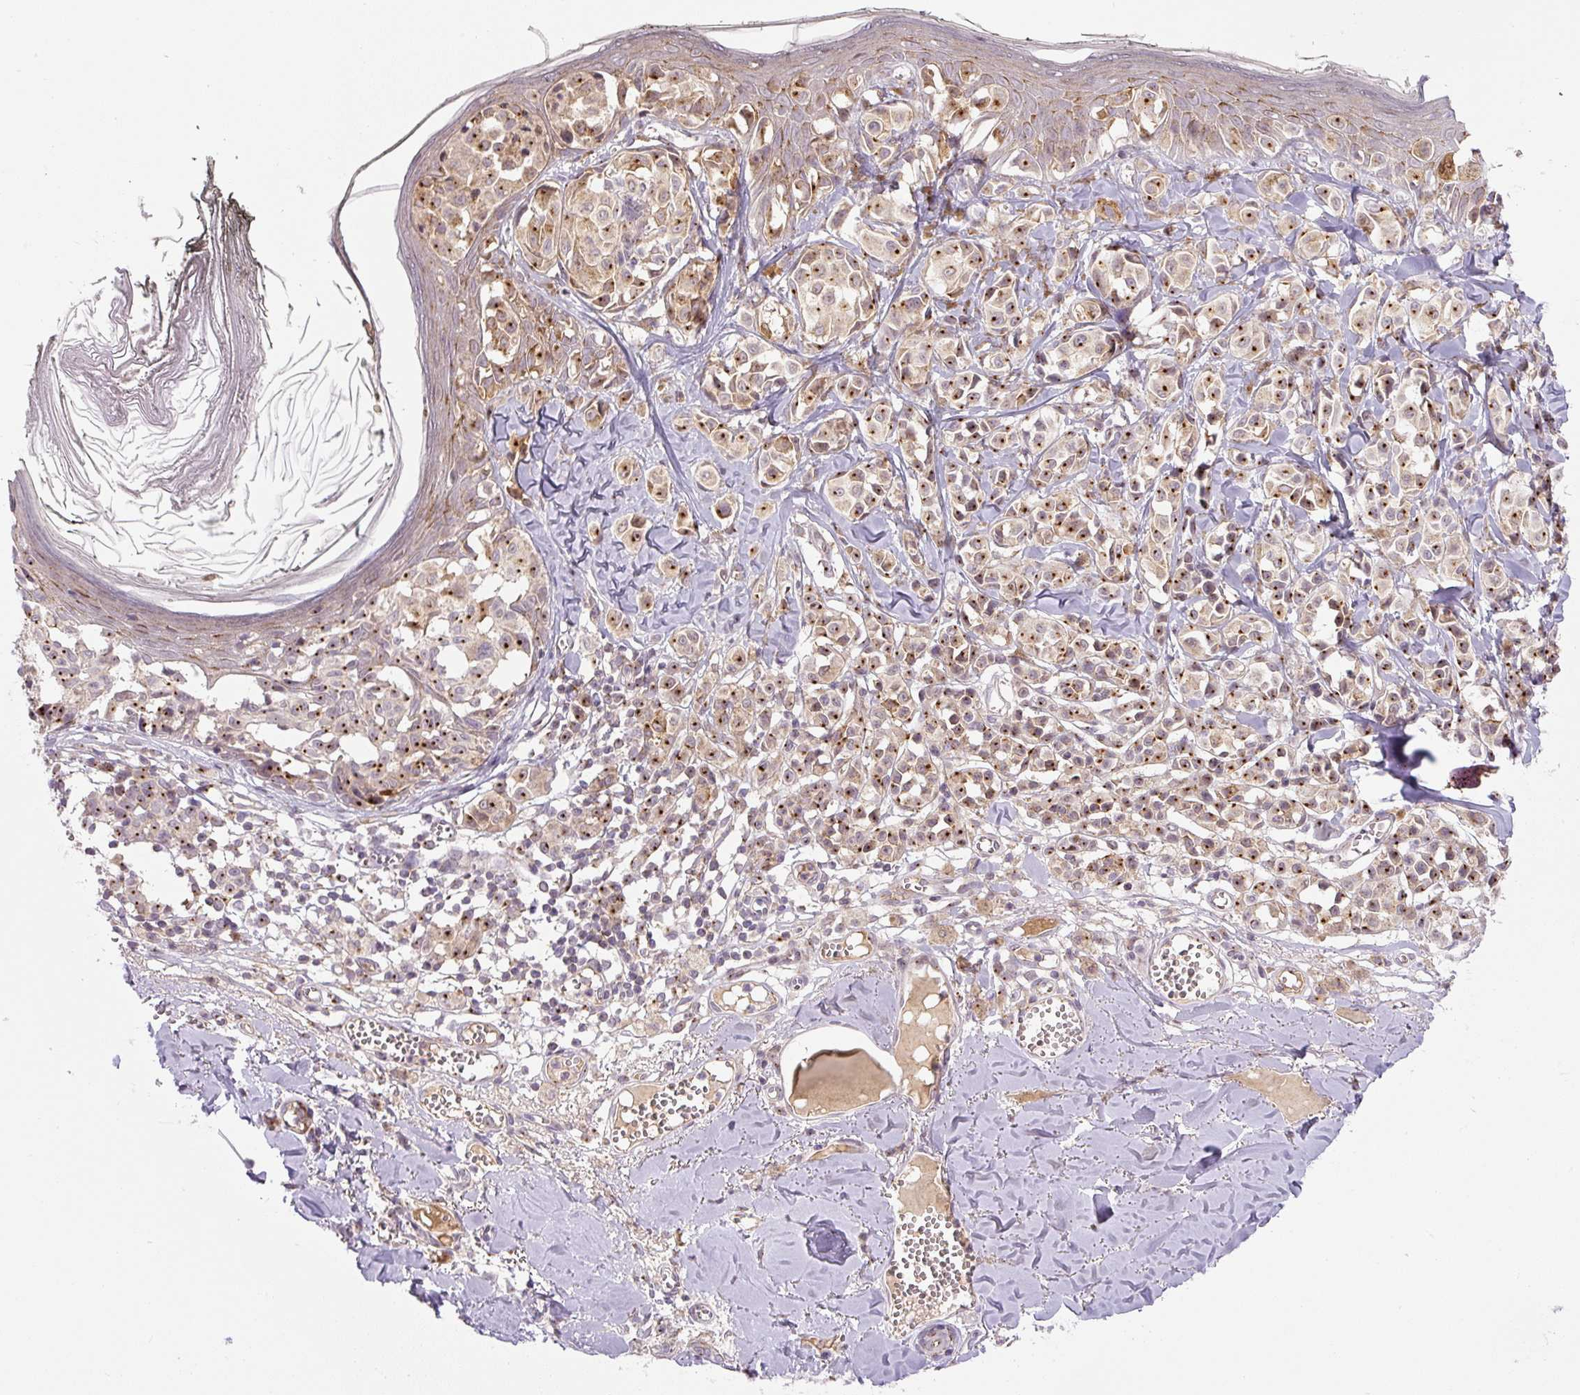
{"staining": {"intensity": "moderate", "quantity": "25%-75%", "location": "cytoplasmic/membranous"}, "tissue": "melanoma", "cell_type": "Tumor cells", "image_type": "cancer", "snomed": [{"axis": "morphology", "description": "Malignant melanoma, NOS"}, {"axis": "topography", "description": "Skin"}], "caption": "IHC of malignant melanoma shows medium levels of moderate cytoplasmic/membranous staining in about 25%-75% of tumor cells. (IHC, brightfield microscopy, high magnification).", "gene": "PCM1", "patient": {"sex": "female", "age": 43}}